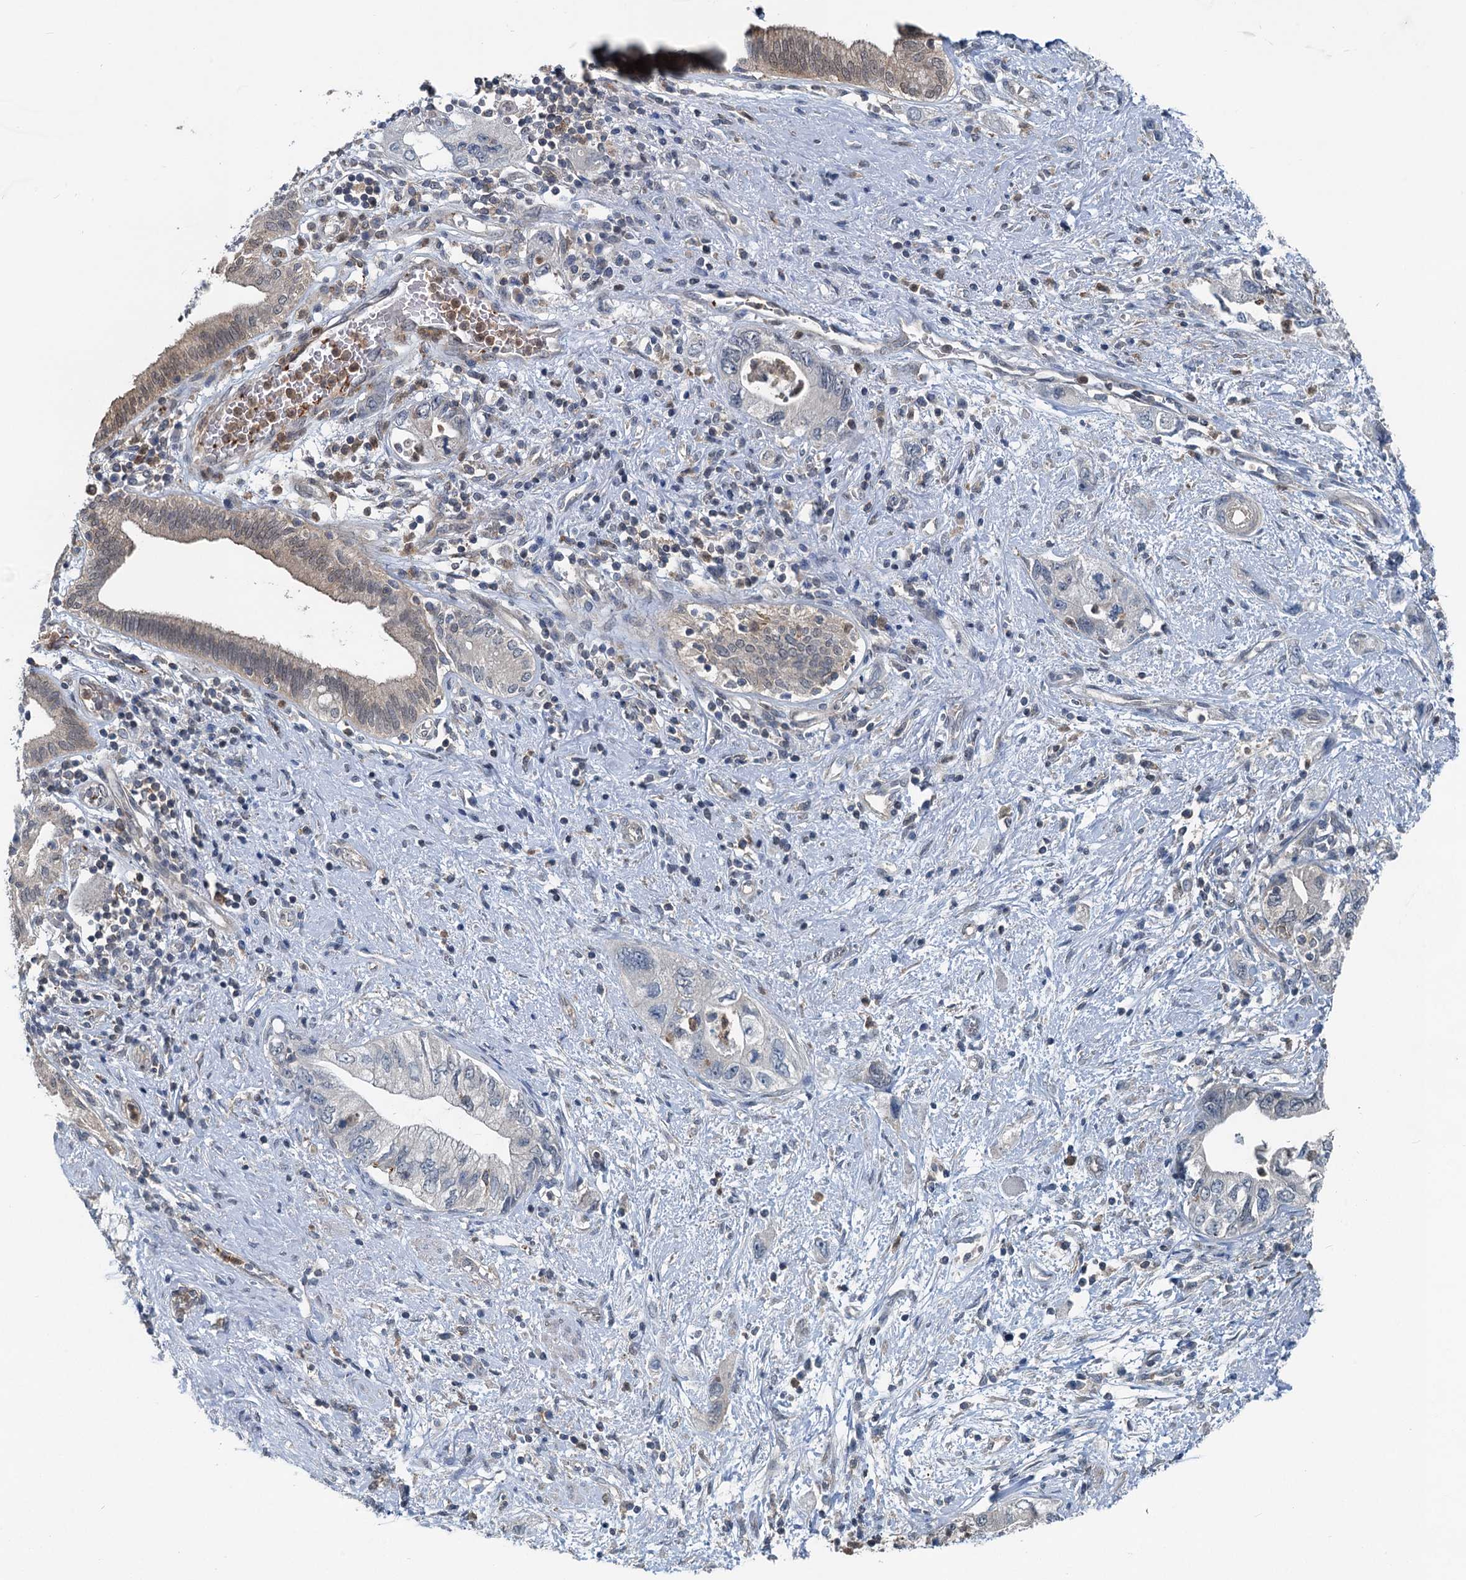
{"staining": {"intensity": "negative", "quantity": "none", "location": "none"}, "tissue": "pancreatic cancer", "cell_type": "Tumor cells", "image_type": "cancer", "snomed": [{"axis": "morphology", "description": "Adenocarcinoma, NOS"}, {"axis": "topography", "description": "Pancreas"}], "caption": "Micrograph shows no protein expression in tumor cells of pancreatic adenocarcinoma tissue.", "gene": "GCLM", "patient": {"sex": "female", "age": 73}}